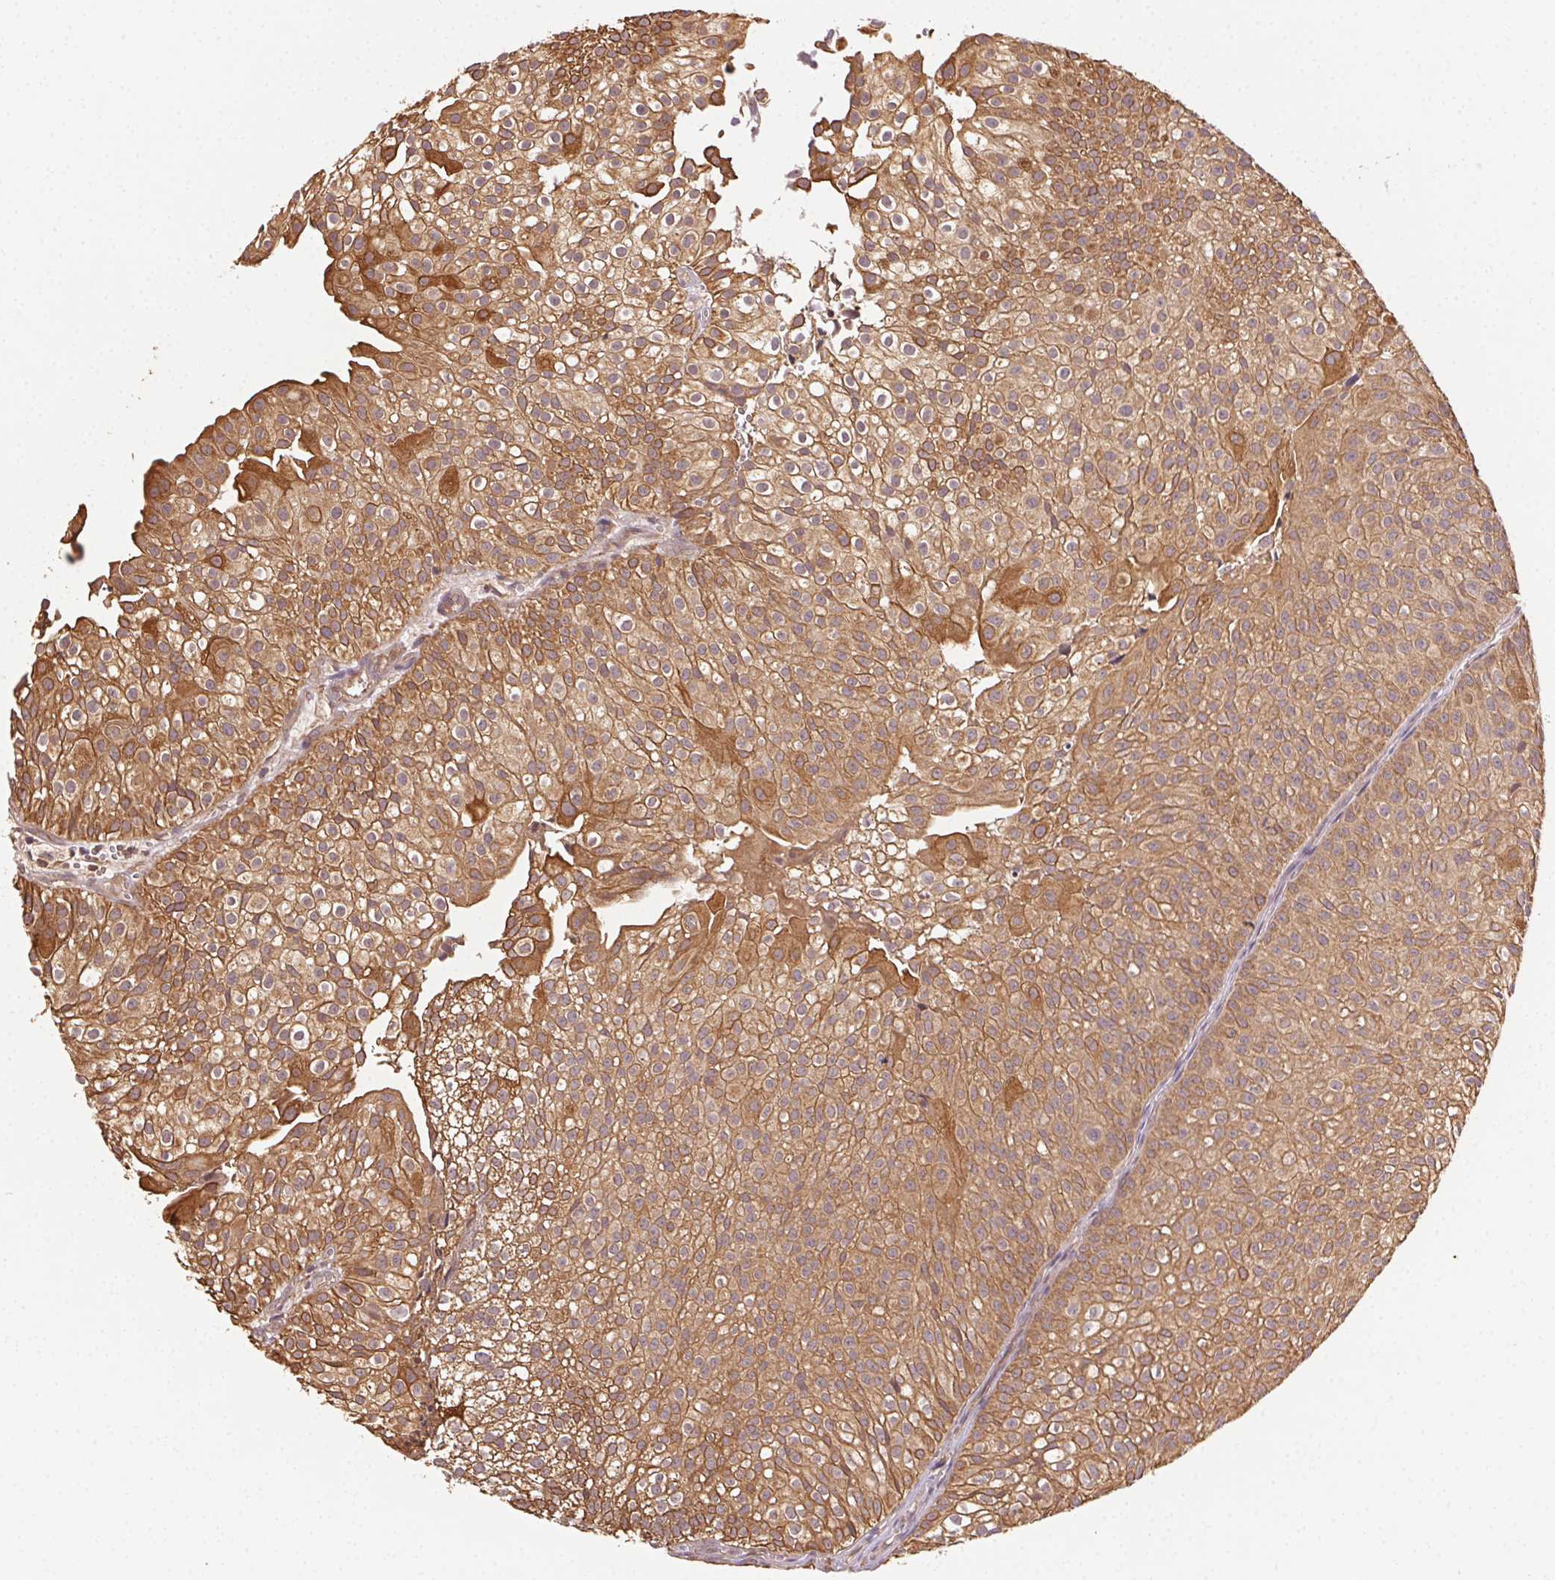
{"staining": {"intensity": "moderate", "quantity": ">75%", "location": "cytoplasmic/membranous"}, "tissue": "urothelial cancer", "cell_type": "Tumor cells", "image_type": "cancer", "snomed": [{"axis": "morphology", "description": "Urothelial carcinoma, Low grade"}, {"axis": "topography", "description": "Urinary bladder"}], "caption": "High-power microscopy captured an immunohistochemistry histopathology image of urothelial cancer, revealing moderate cytoplasmic/membranous positivity in approximately >75% of tumor cells.", "gene": "KLHL15", "patient": {"sex": "male", "age": 70}}